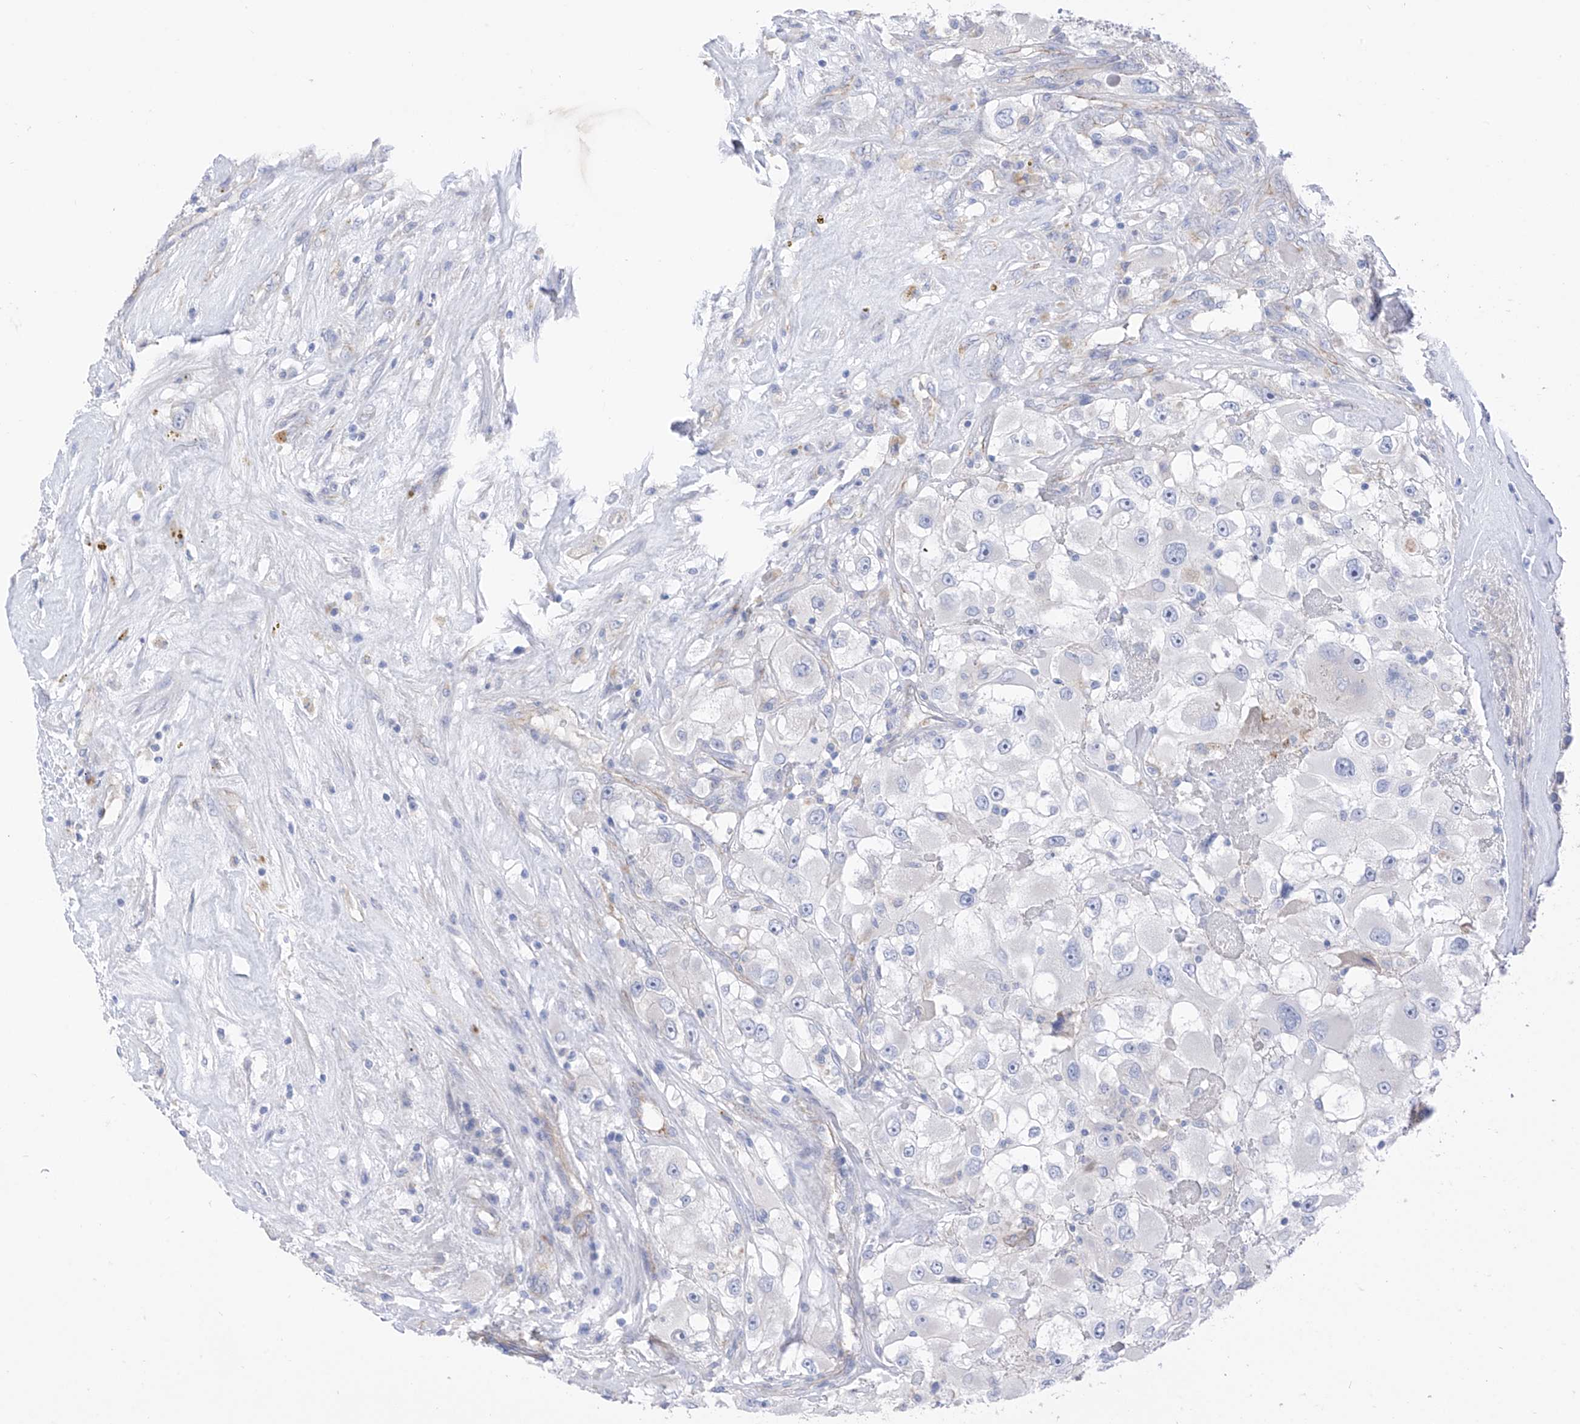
{"staining": {"intensity": "negative", "quantity": "none", "location": "none"}, "tissue": "renal cancer", "cell_type": "Tumor cells", "image_type": "cancer", "snomed": [{"axis": "morphology", "description": "Adenocarcinoma, NOS"}, {"axis": "topography", "description": "Kidney"}], "caption": "This micrograph is of renal adenocarcinoma stained with IHC to label a protein in brown with the nuclei are counter-stained blue. There is no staining in tumor cells. (Stains: DAB (3,3'-diaminobenzidine) immunohistochemistry with hematoxylin counter stain, Microscopy: brightfield microscopy at high magnification).", "gene": "ITGA9", "patient": {"sex": "female", "age": 52}}